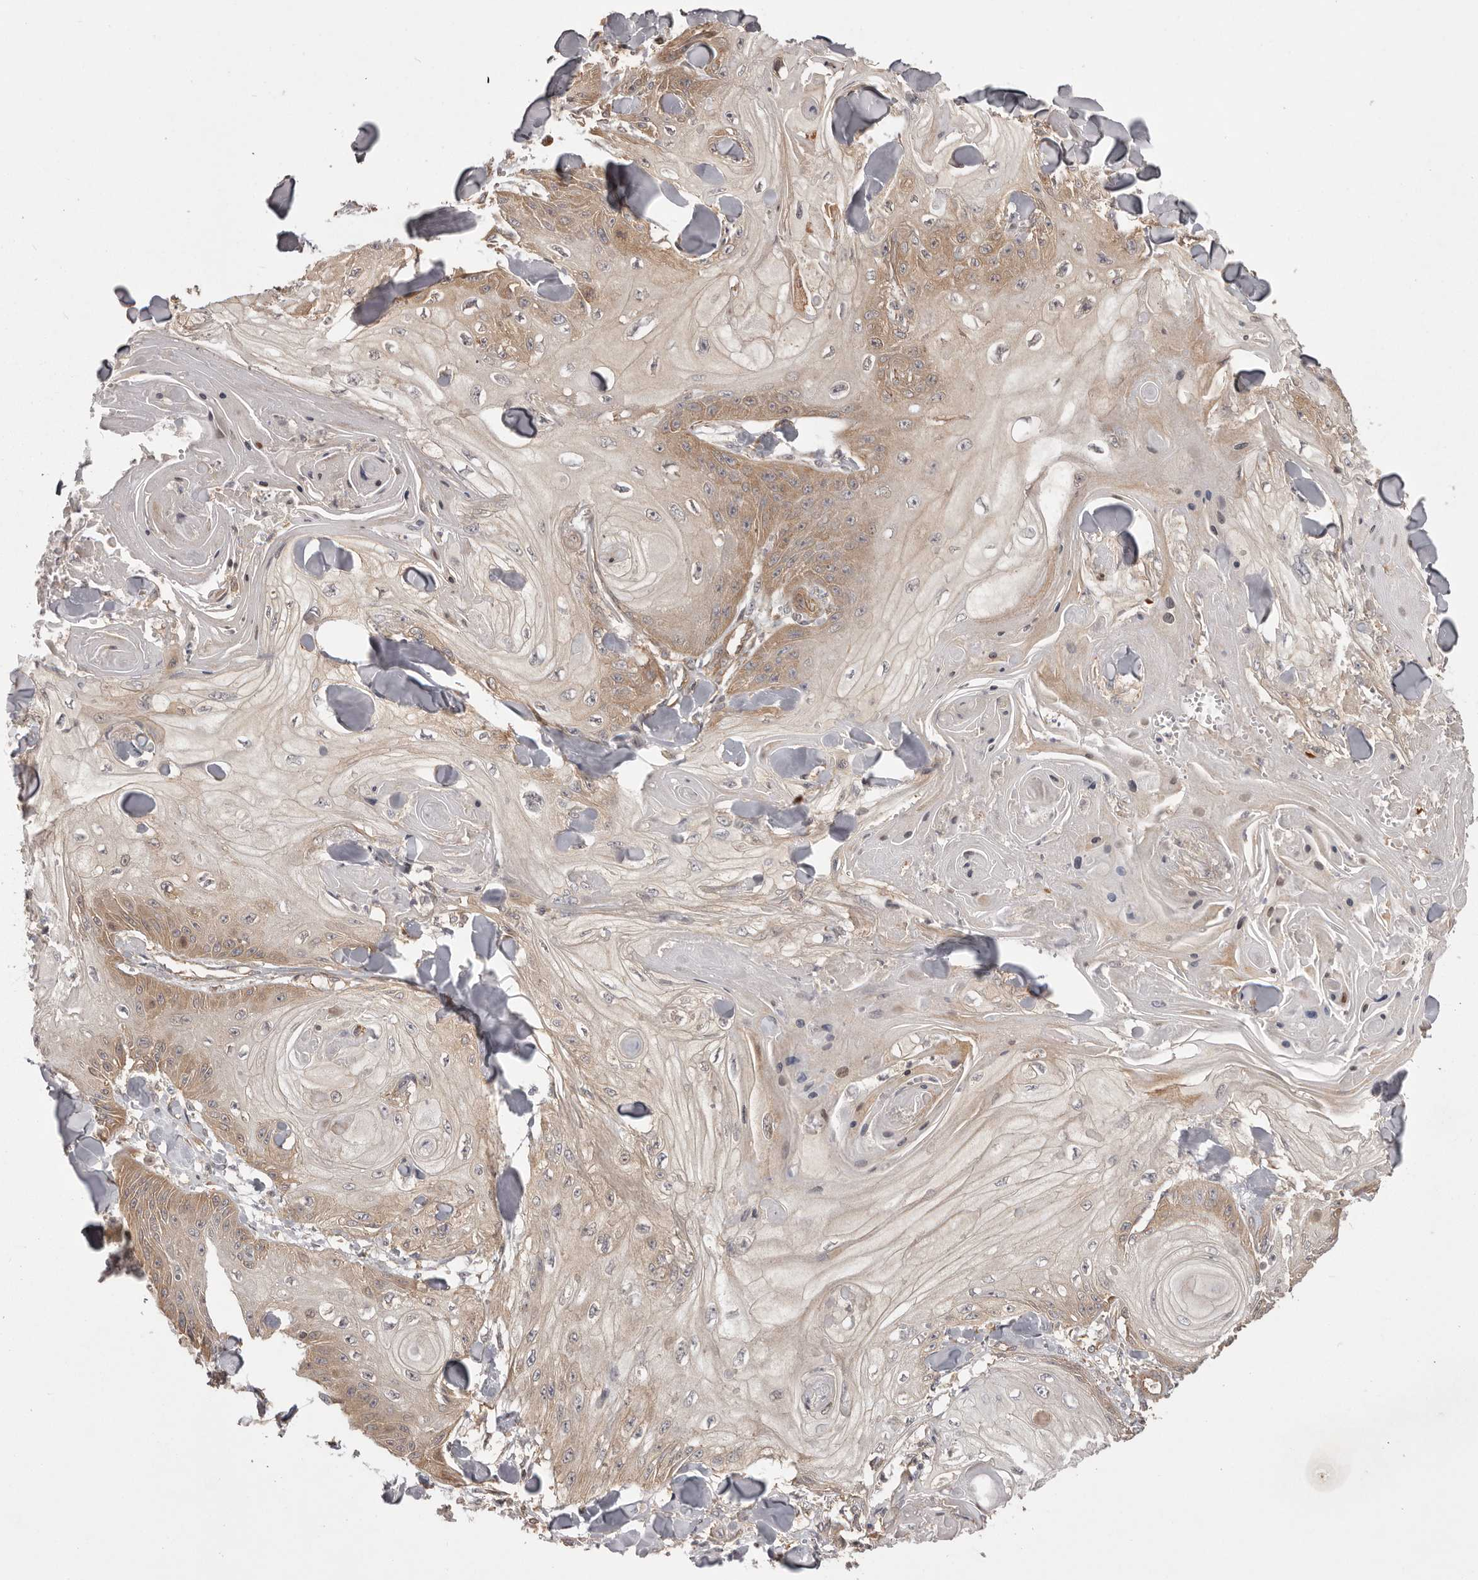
{"staining": {"intensity": "moderate", "quantity": "<25%", "location": "cytoplasmic/membranous"}, "tissue": "skin cancer", "cell_type": "Tumor cells", "image_type": "cancer", "snomed": [{"axis": "morphology", "description": "Squamous cell carcinoma, NOS"}, {"axis": "topography", "description": "Skin"}], "caption": "The photomicrograph displays immunohistochemical staining of skin cancer. There is moderate cytoplasmic/membranous positivity is identified in approximately <25% of tumor cells. Nuclei are stained in blue.", "gene": "NFKBIA", "patient": {"sex": "male", "age": 74}}